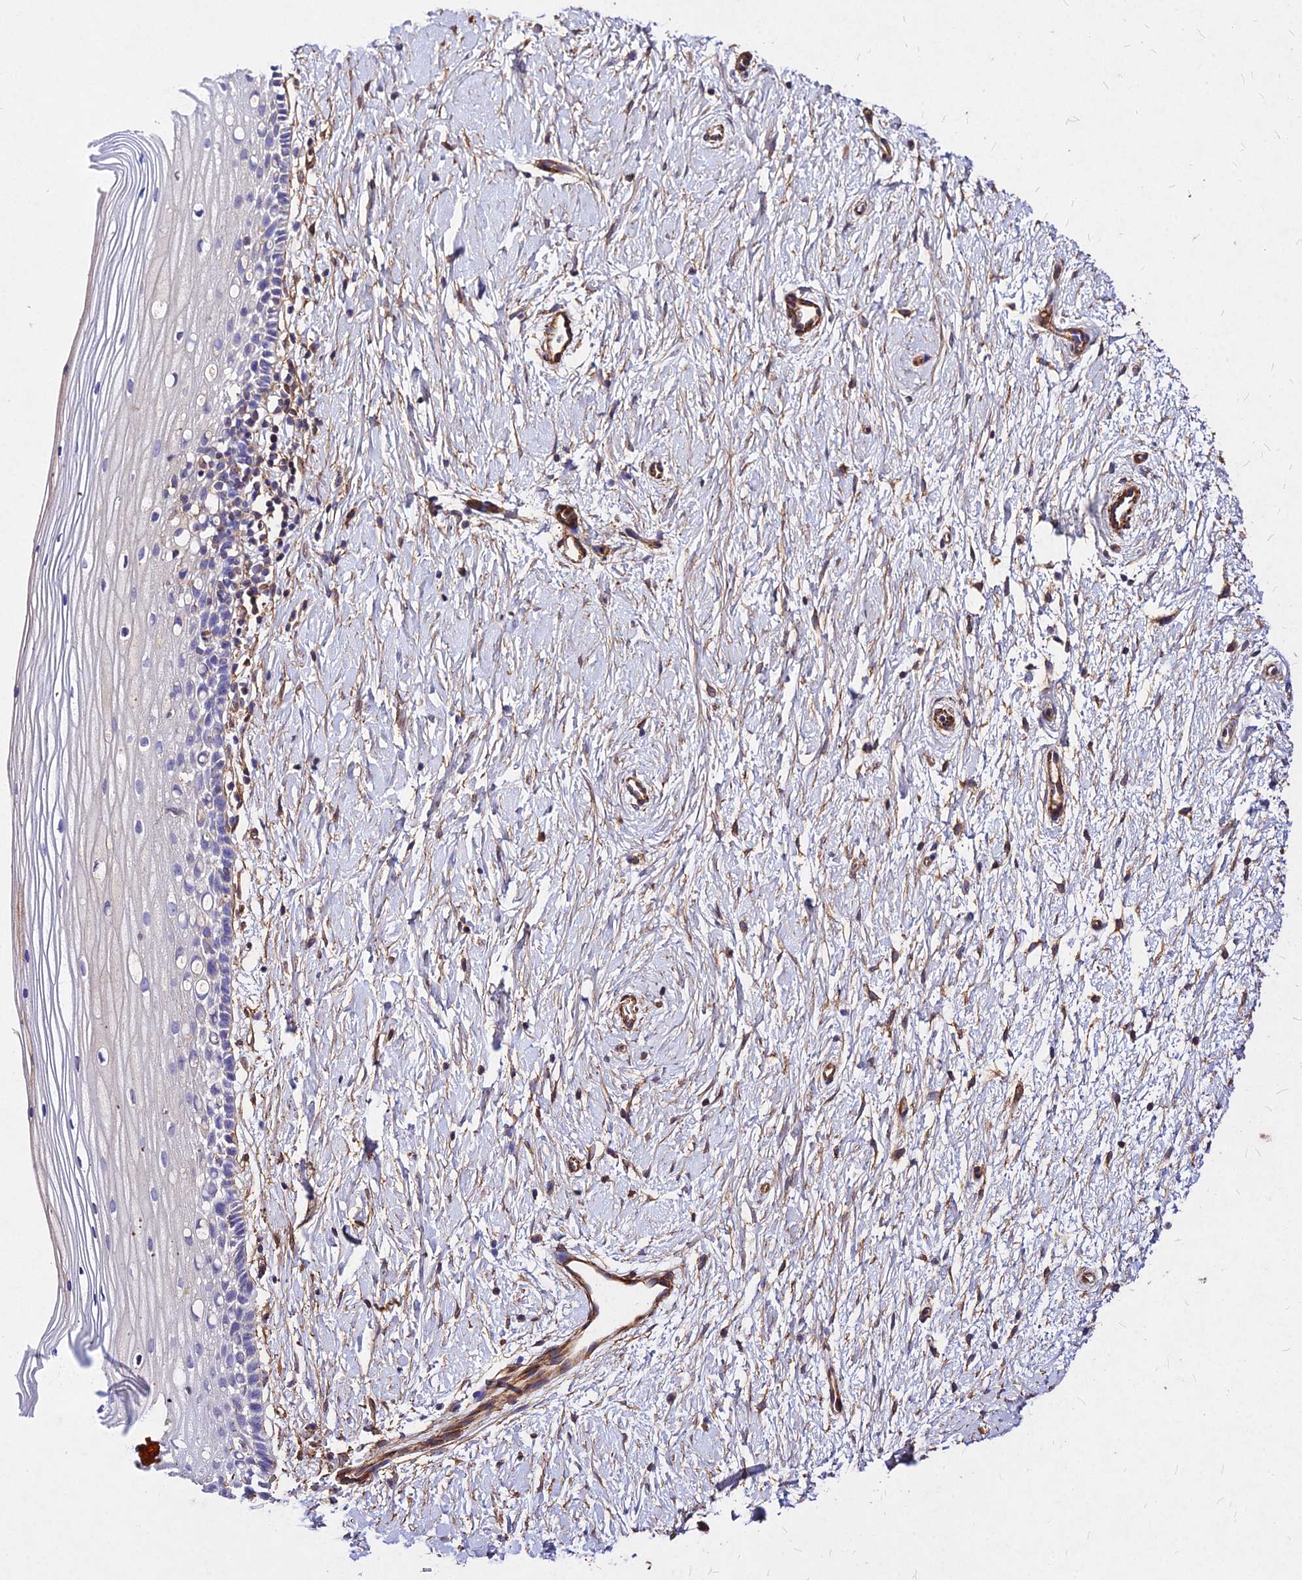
{"staining": {"intensity": "negative", "quantity": "none", "location": "none"}, "tissue": "cervix", "cell_type": "Squamous epithelial cells", "image_type": "normal", "snomed": [{"axis": "morphology", "description": "Normal tissue, NOS"}, {"axis": "topography", "description": "Cervix"}], "caption": "DAB (3,3'-diaminobenzidine) immunohistochemical staining of normal cervix displays no significant expression in squamous epithelial cells.", "gene": "EFCC1", "patient": {"sex": "female", "age": 39}}